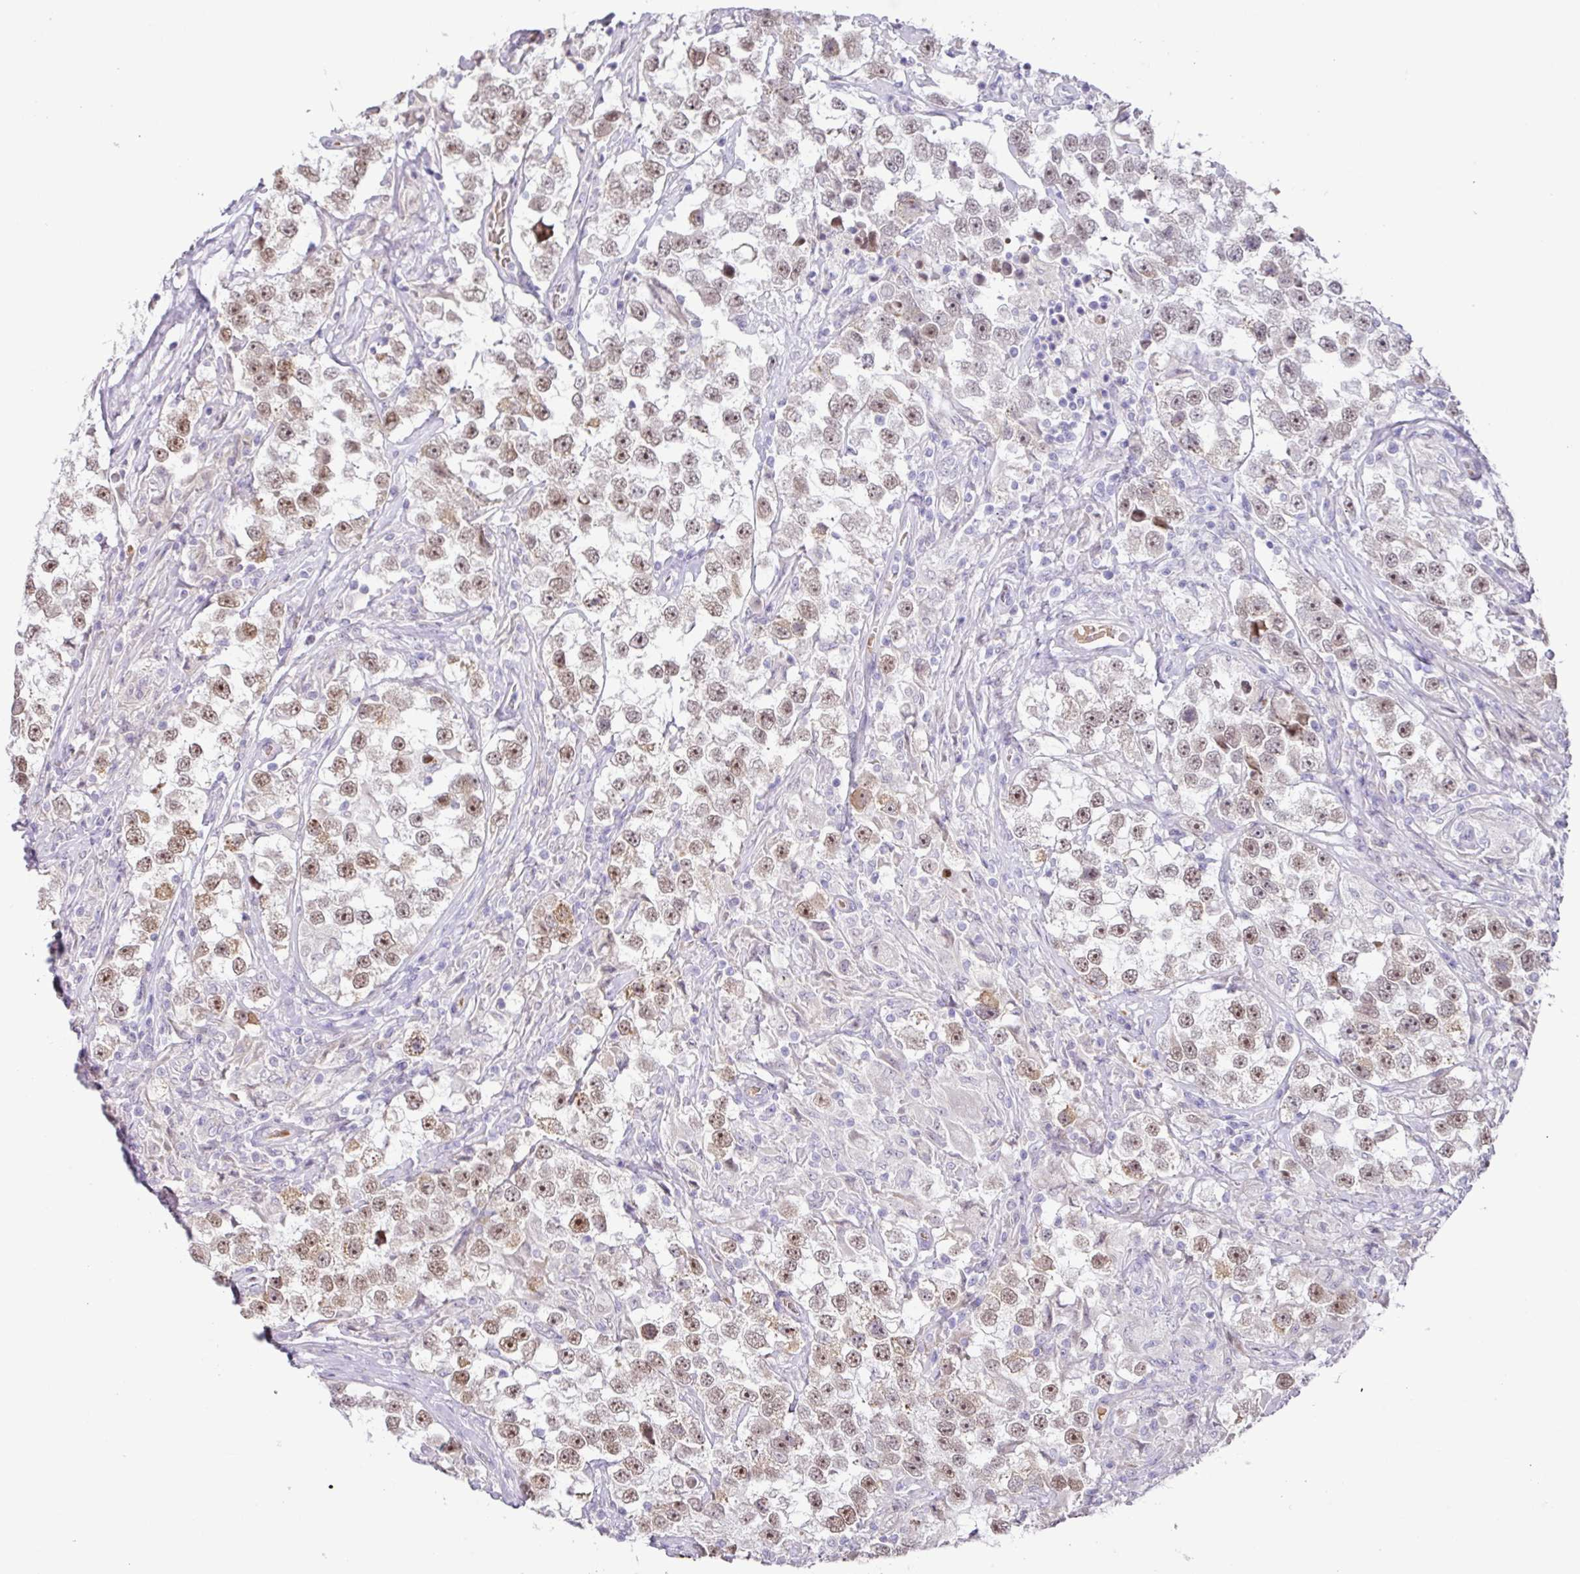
{"staining": {"intensity": "moderate", "quantity": ">75%", "location": "nuclear"}, "tissue": "testis cancer", "cell_type": "Tumor cells", "image_type": "cancer", "snomed": [{"axis": "morphology", "description": "Seminoma, NOS"}, {"axis": "topography", "description": "Testis"}], "caption": "DAB (3,3'-diaminobenzidine) immunohistochemical staining of testis seminoma shows moderate nuclear protein staining in approximately >75% of tumor cells.", "gene": "PARP2", "patient": {"sex": "male", "age": 46}}